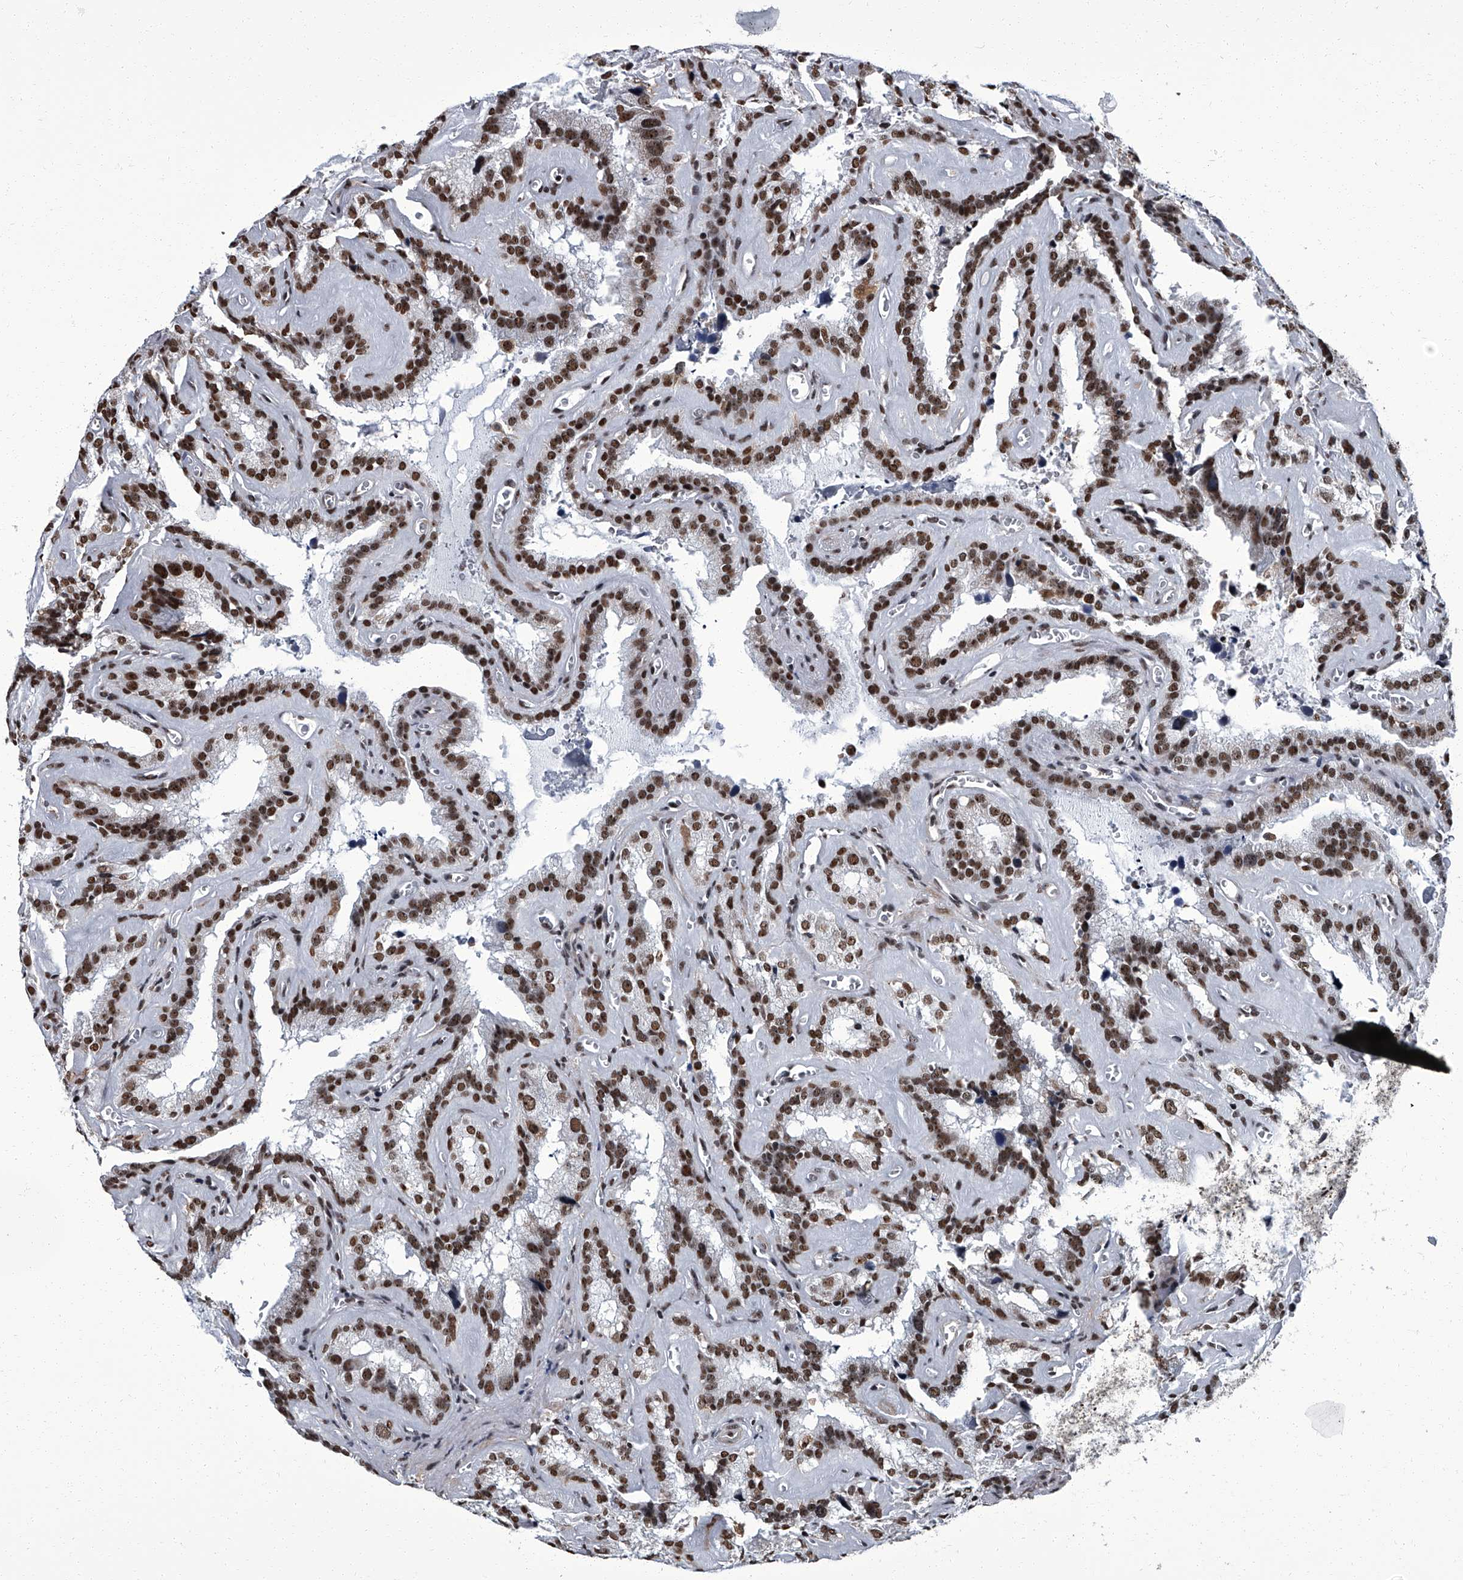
{"staining": {"intensity": "moderate", "quantity": ">75%", "location": "nuclear"}, "tissue": "seminal vesicle", "cell_type": "Glandular cells", "image_type": "normal", "snomed": [{"axis": "morphology", "description": "Normal tissue, NOS"}, {"axis": "topography", "description": "Prostate"}, {"axis": "topography", "description": "Seminal veicle"}], "caption": "Glandular cells display medium levels of moderate nuclear positivity in about >75% of cells in normal human seminal vesicle. (IHC, brightfield microscopy, high magnification).", "gene": "ZNF518B", "patient": {"sex": "male", "age": 59}}